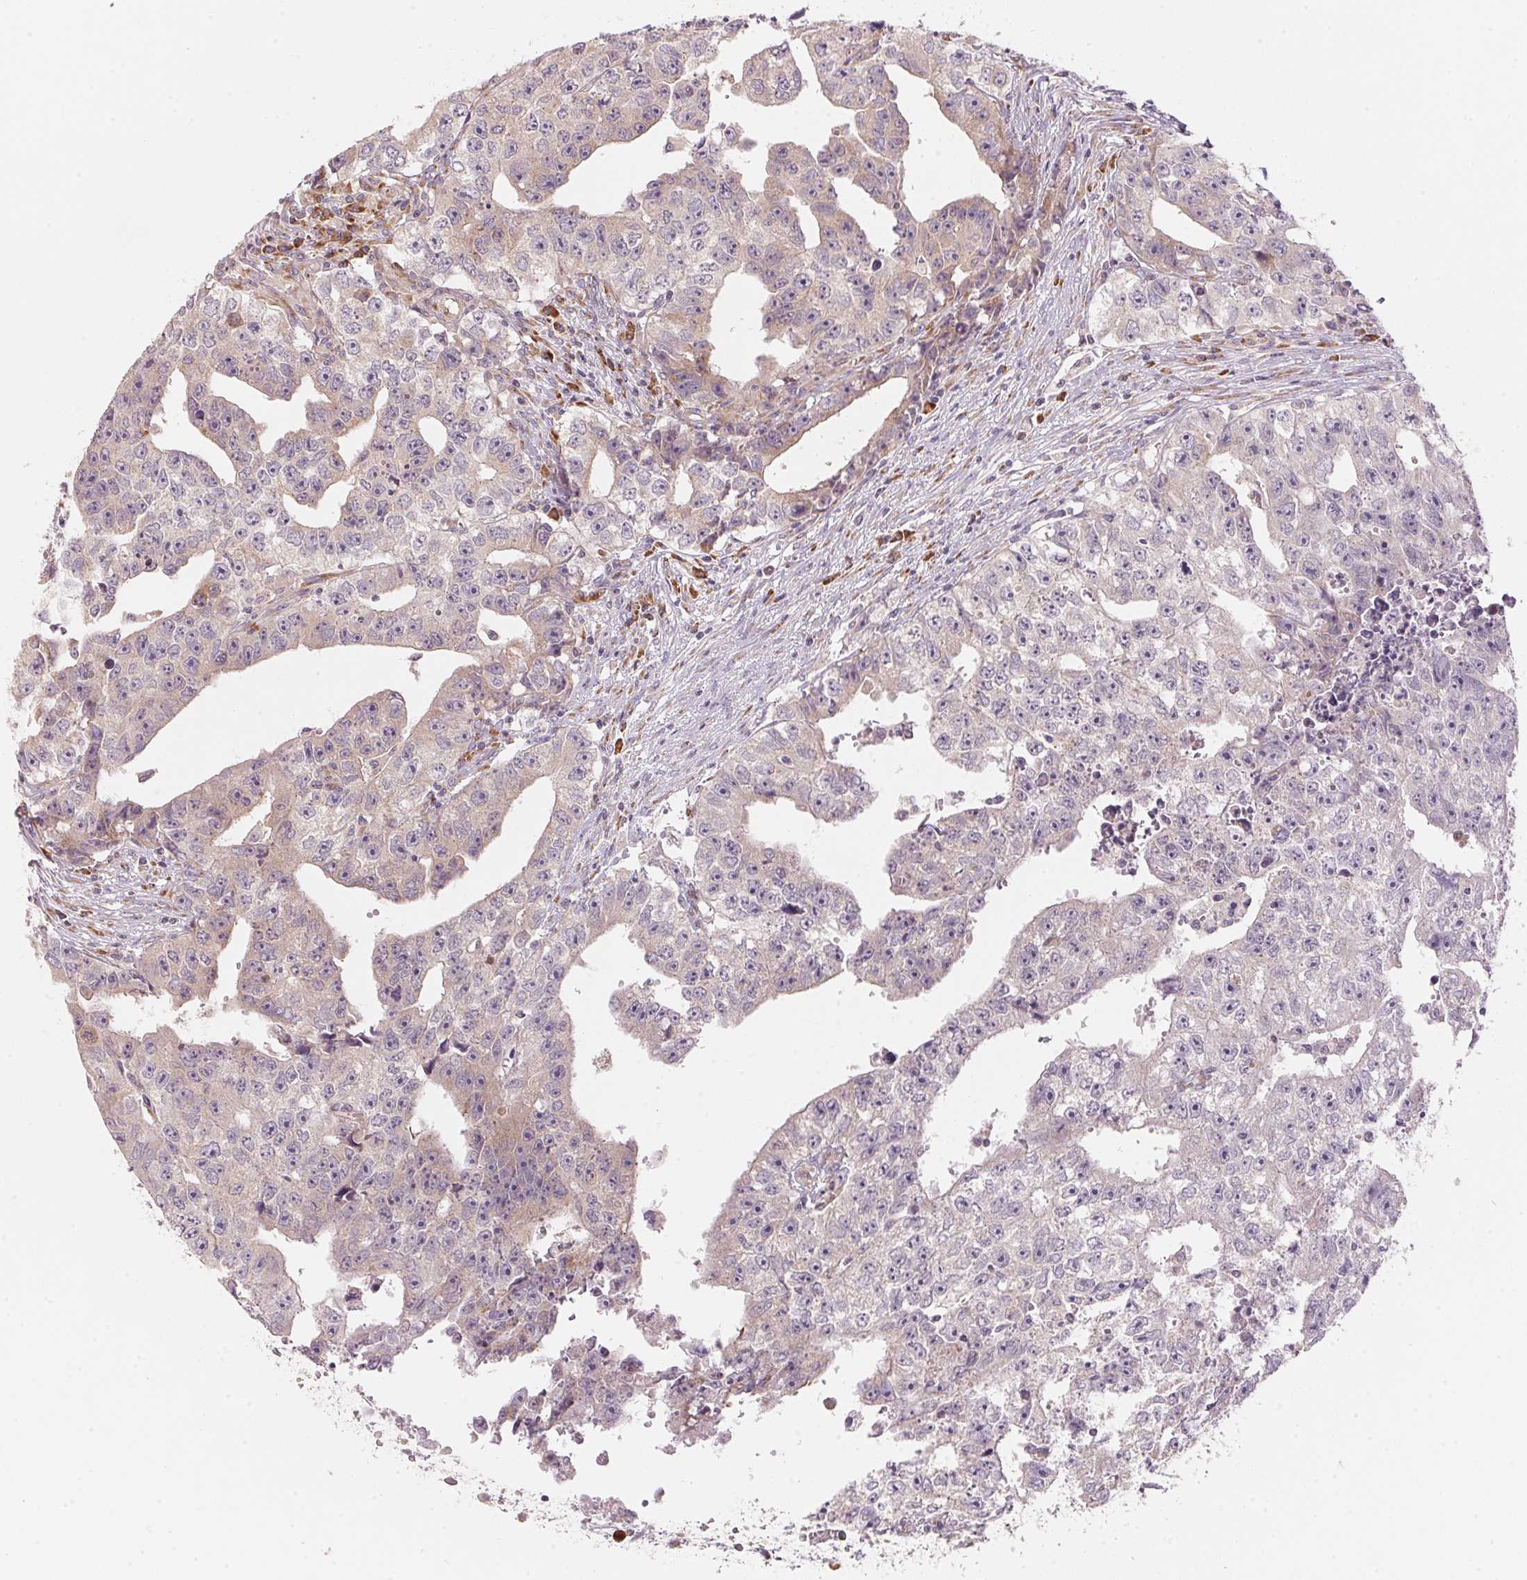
{"staining": {"intensity": "weak", "quantity": "25%-75%", "location": "cytoplasmic/membranous"}, "tissue": "testis cancer", "cell_type": "Tumor cells", "image_type": "cancer", "snomed": [{"axis": "morphology", "description": "Carcinoma, Embryonal, NOS"}, {"axis": "morphology", "description": "Teratoma, malignant, NOS"}, {"axis": "topography", "description": "Testis"}], "caption": "Testis cancer (embryonal carcinoma) was stained to show a protein in brown. There is low levels of weak cytoplasmic/membranous staining in about 25%-75% of tumor cells.", "gene": "BLOC1S2", "patient": {"sex": "male", "age": 24}}